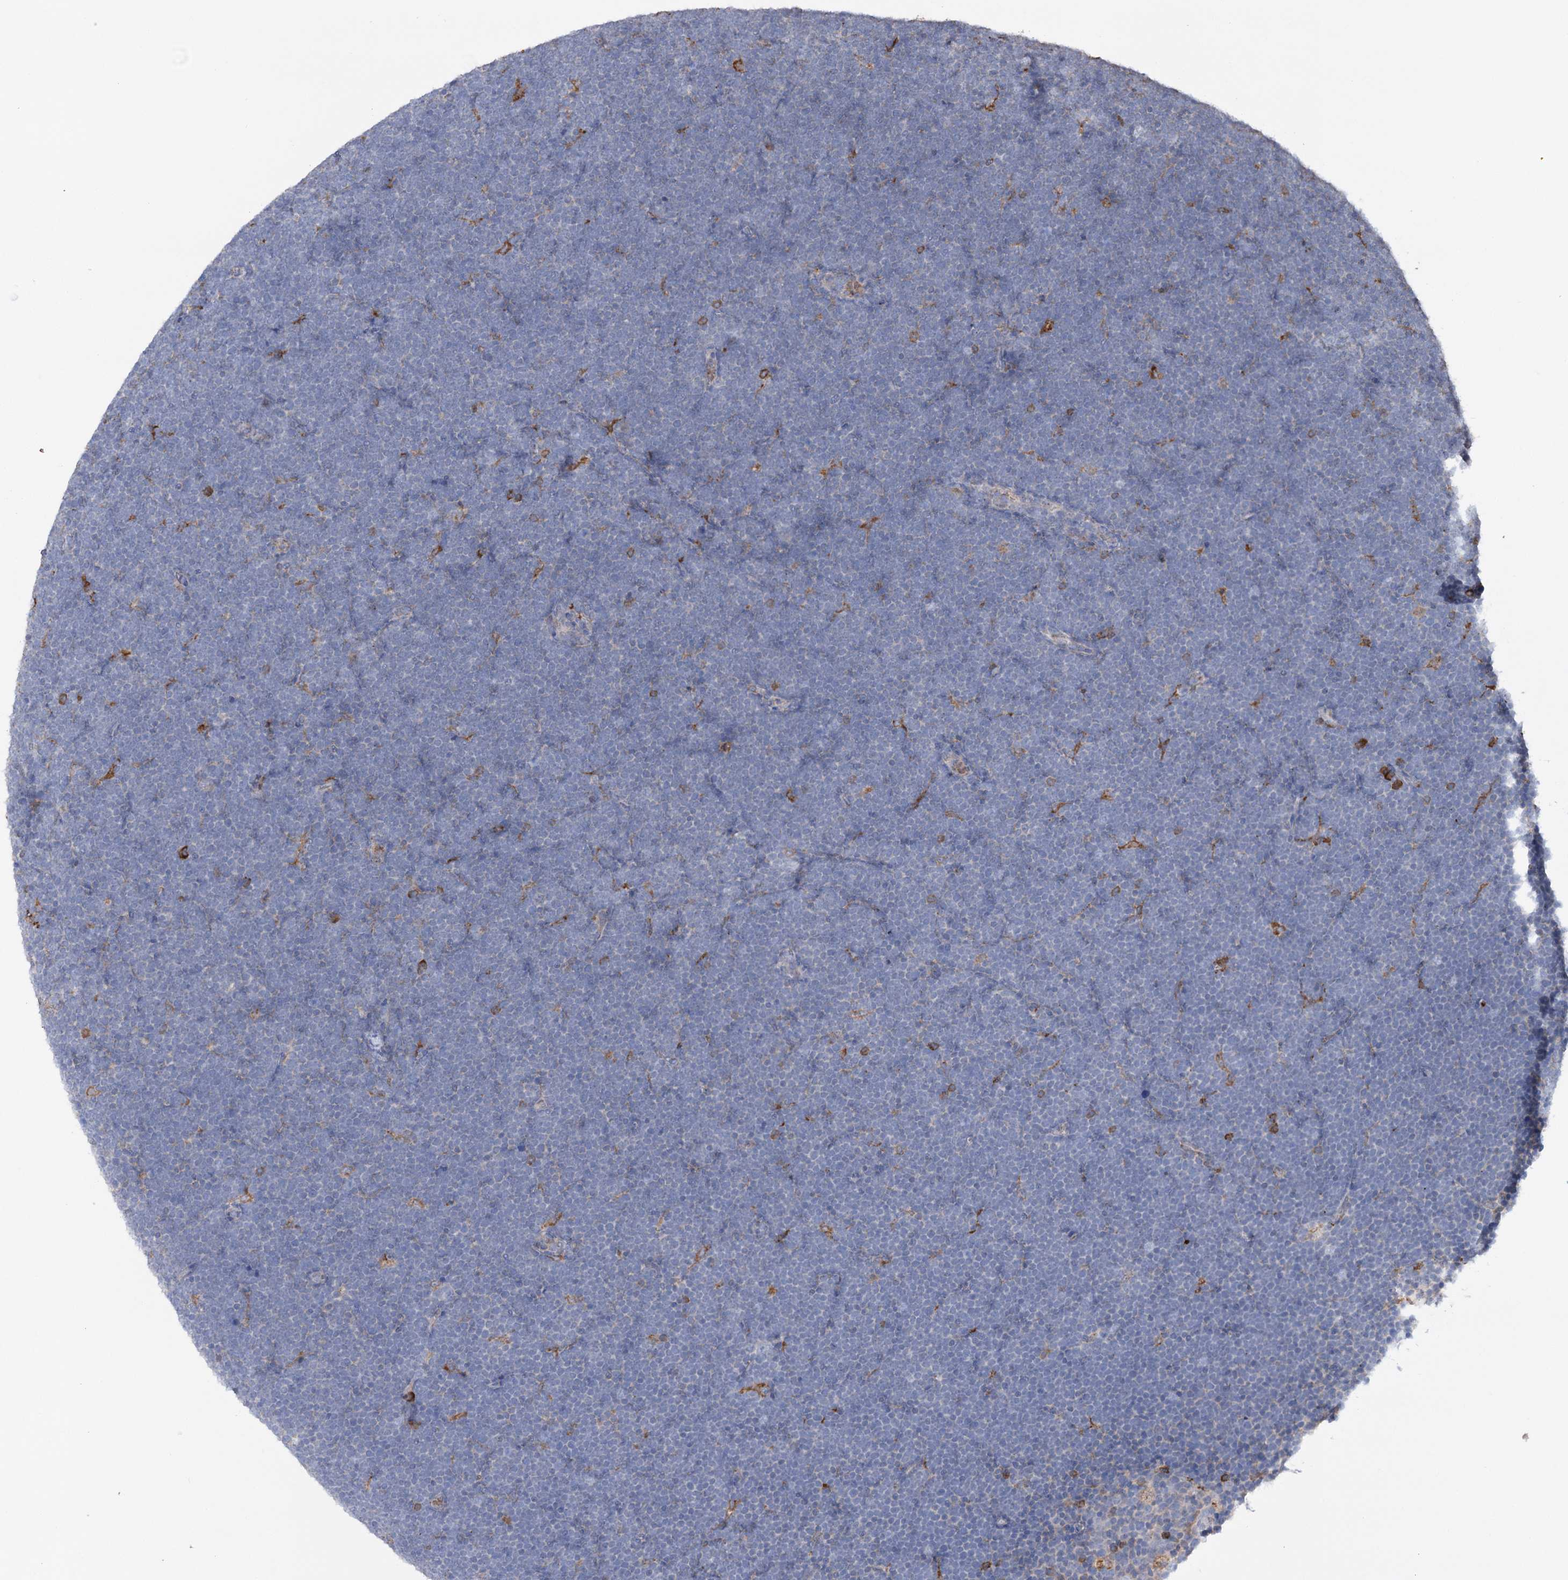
{"staining": {"intensity": "negative", "quantity": "none", "location": "none"}, "tissue": "lymphoma", "cell_type": "Tumor cells", "image_type": "cancer", "snomed": [{"axis": "morphology", "description": "Malignant lymphoma, non-Hodgkin's type, High grade"}, {"axis": "topography", "description": "Lymph node"}], "caption": "A photomicrograph of lymphoma stained for a protein demonstrates no brown staining in tumor cells. (DAB IHC visualized using brightfield microscopy, high magnification).", "gene": "TRIM71", "patient": {"sex": "male", "age": 13}}